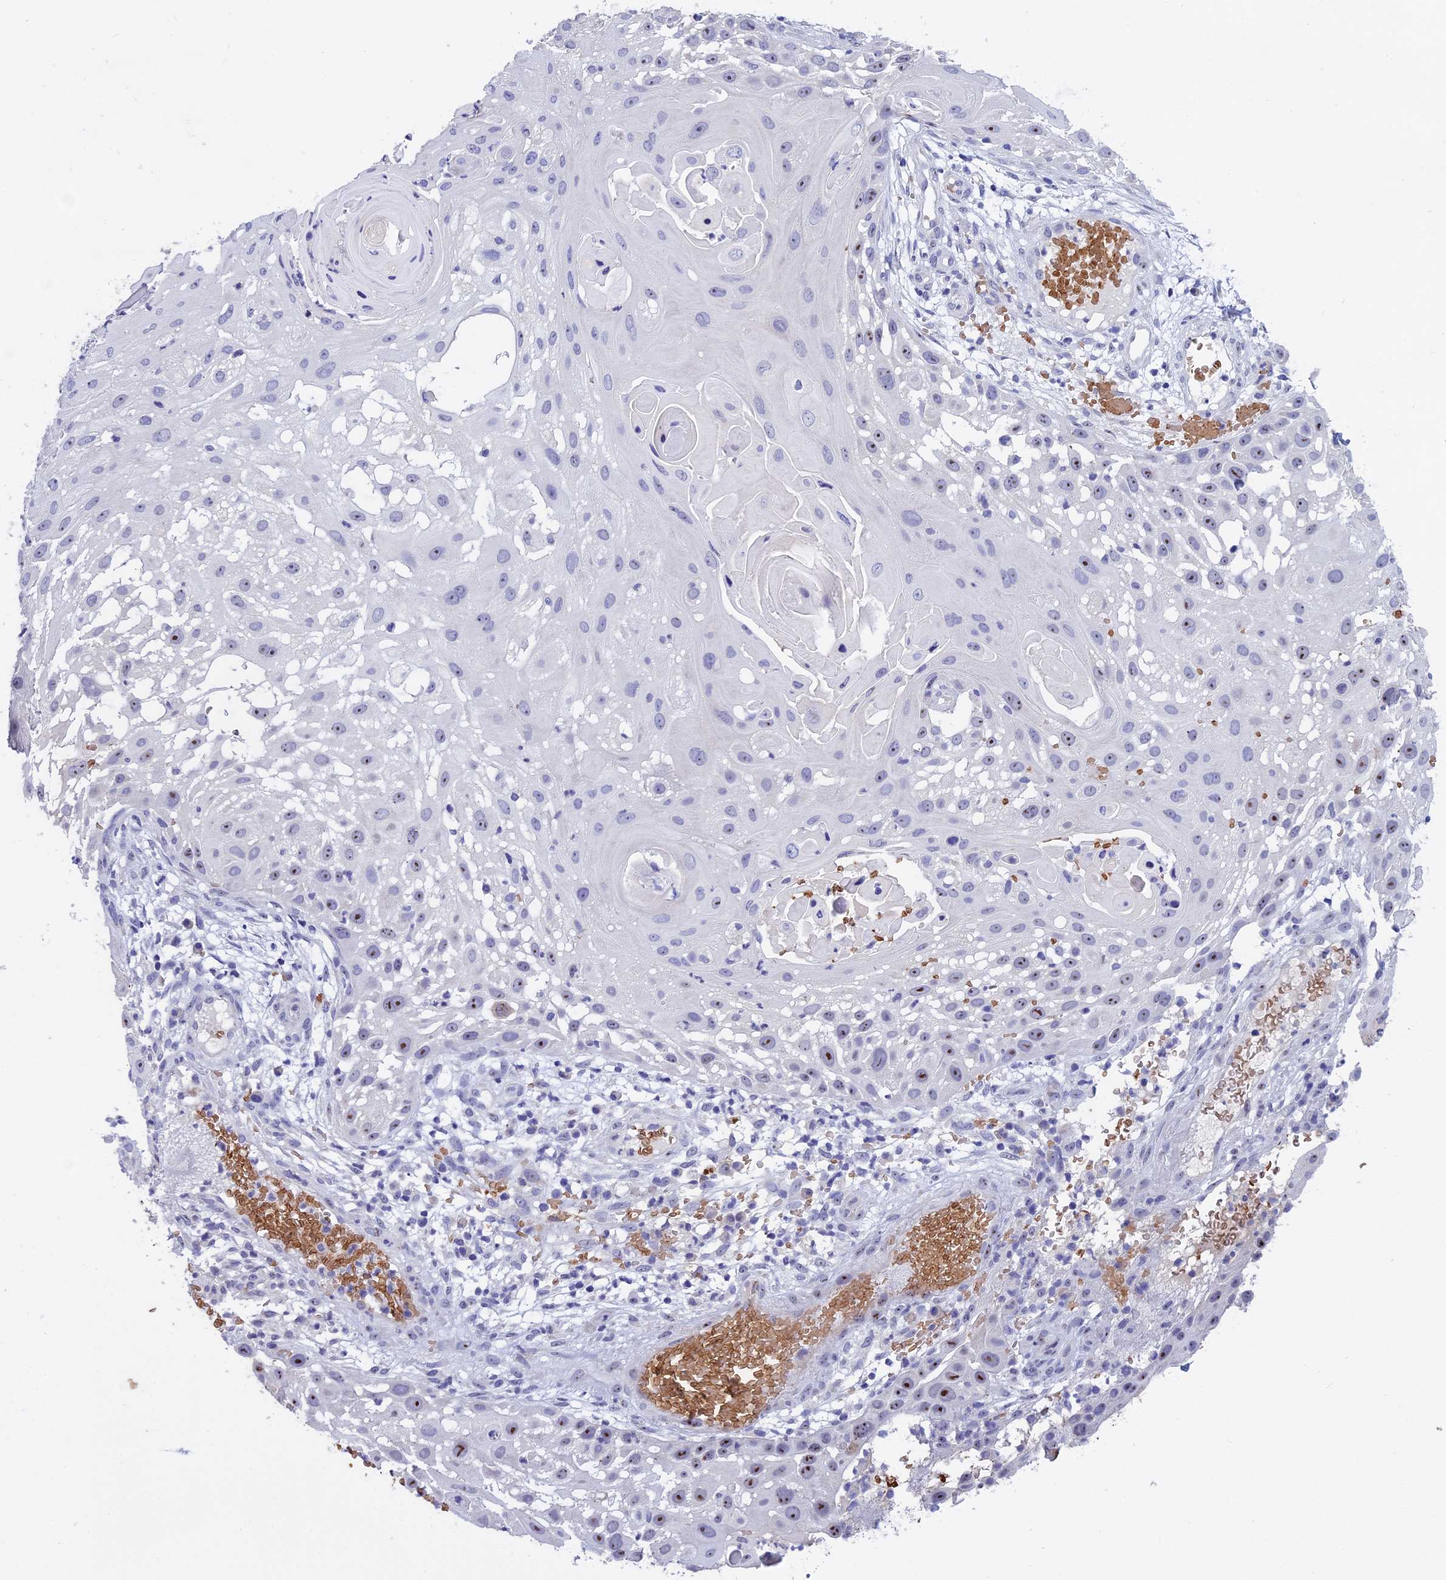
{"staining": {"intensity": "moderate", "quantity": "<25%", "location": "nuclear"}, "tissue": "skin cancer", "cell_type": "Tumor cells", "image_type": "cancer", "snomed": [{"axis": "morphology", "description": "Squamous cell carcinoma, NOS"}, {"axis": "topography", "description": "Skin"}], "caption": "Skin cancer (squamous cell carcinoma) stained with DAB immunohistochemistry (IHC) displays low levels of moderate nuclear staining in about <25% of tumor cells.", "gene": "KNOP1", "patient": {"sex": "female", "age": 44}}